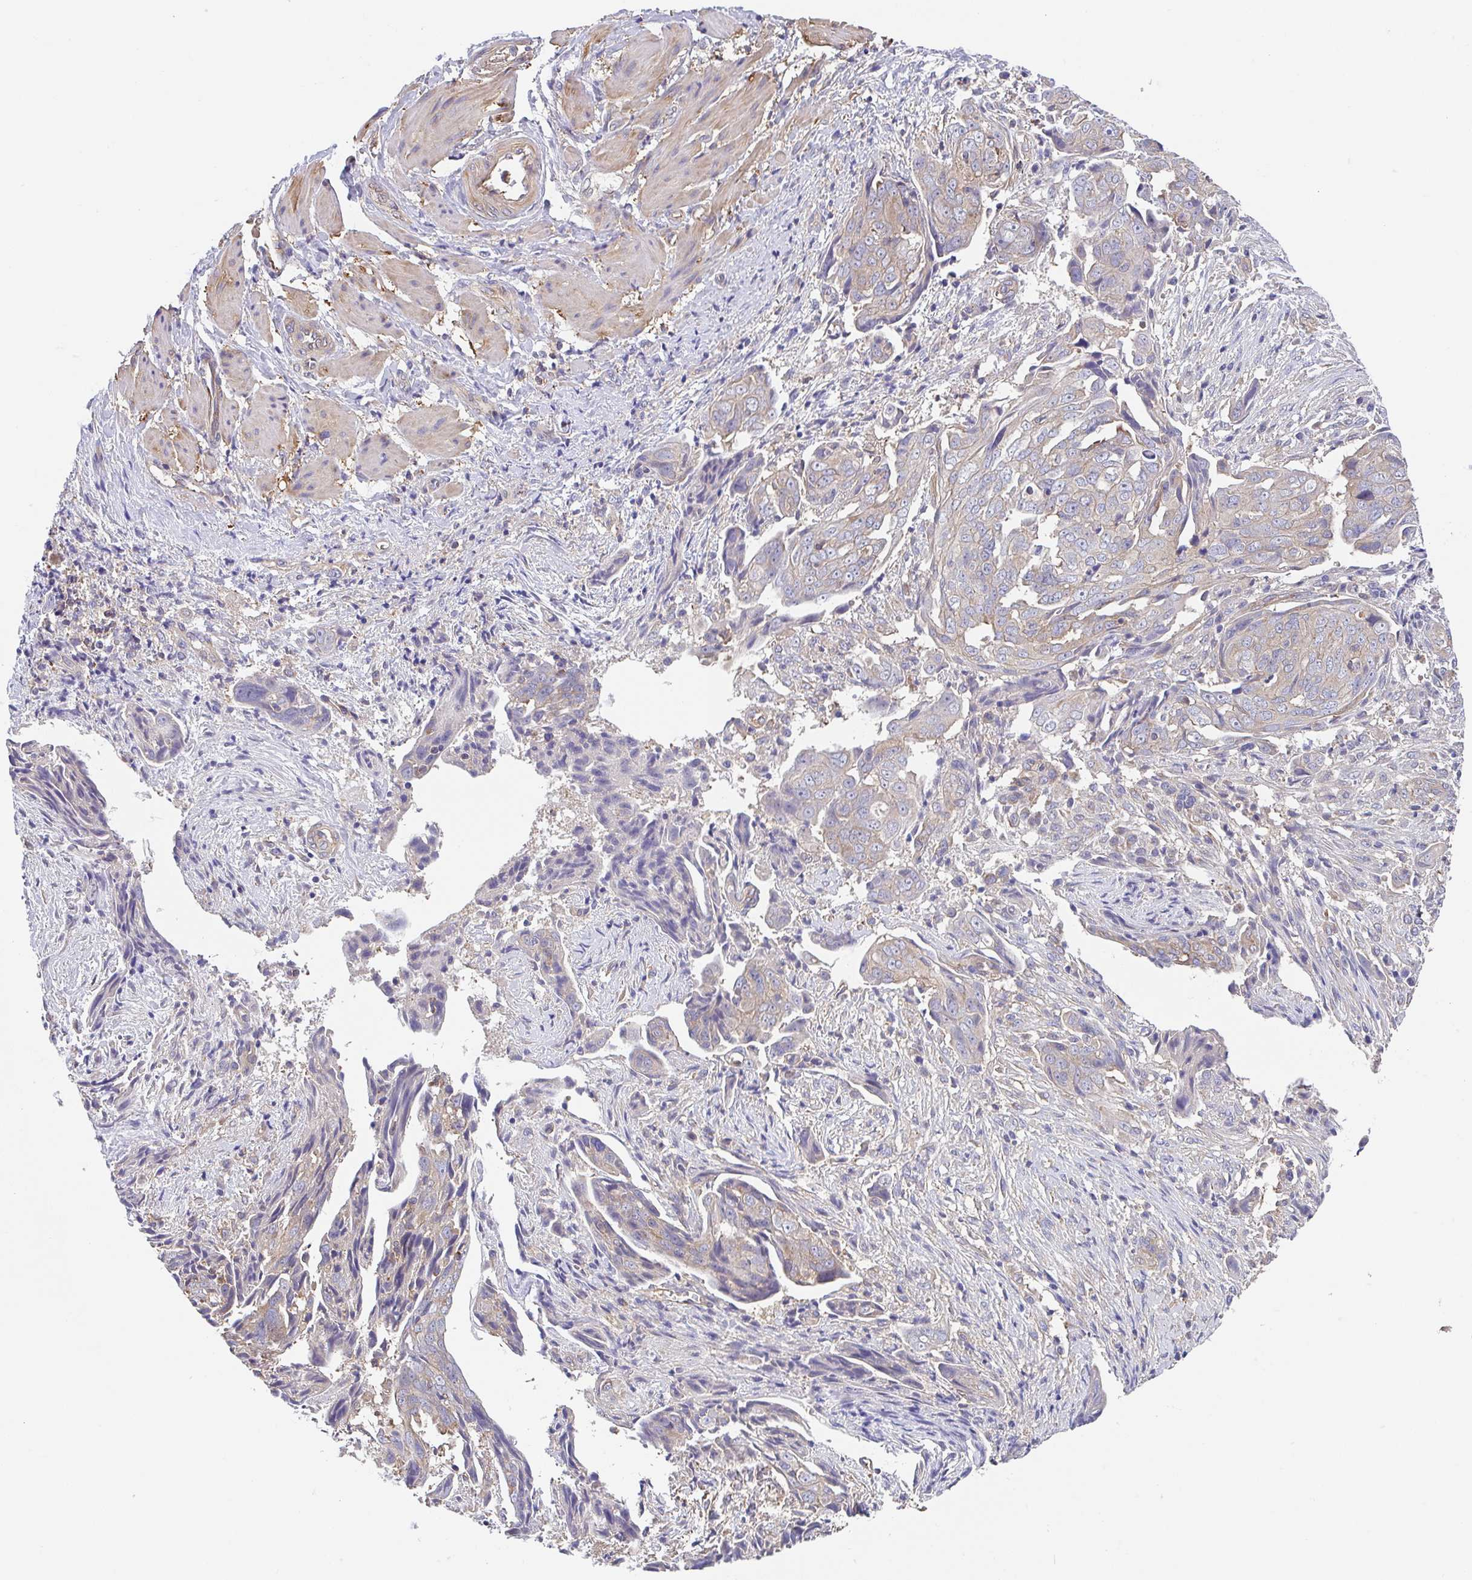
{"staining": {"intensity": "weak", "quantity": "<25%", "location": "cytoplasmic/membranous"}, "tissue": "ovarian cancer", "cell_type": "Tumor cells", "image_type": "cancer", "snomed": [{"axis": "morphology", "description": "Carcinoma, endometroid"}, {"axis": "topography", "description": "Ovary"}], "caption": "There is no significant staining in tumor cells of ovarian cancer.", "gene": "TMEM229A", "patient": {"sex": "female", "age": 70}}